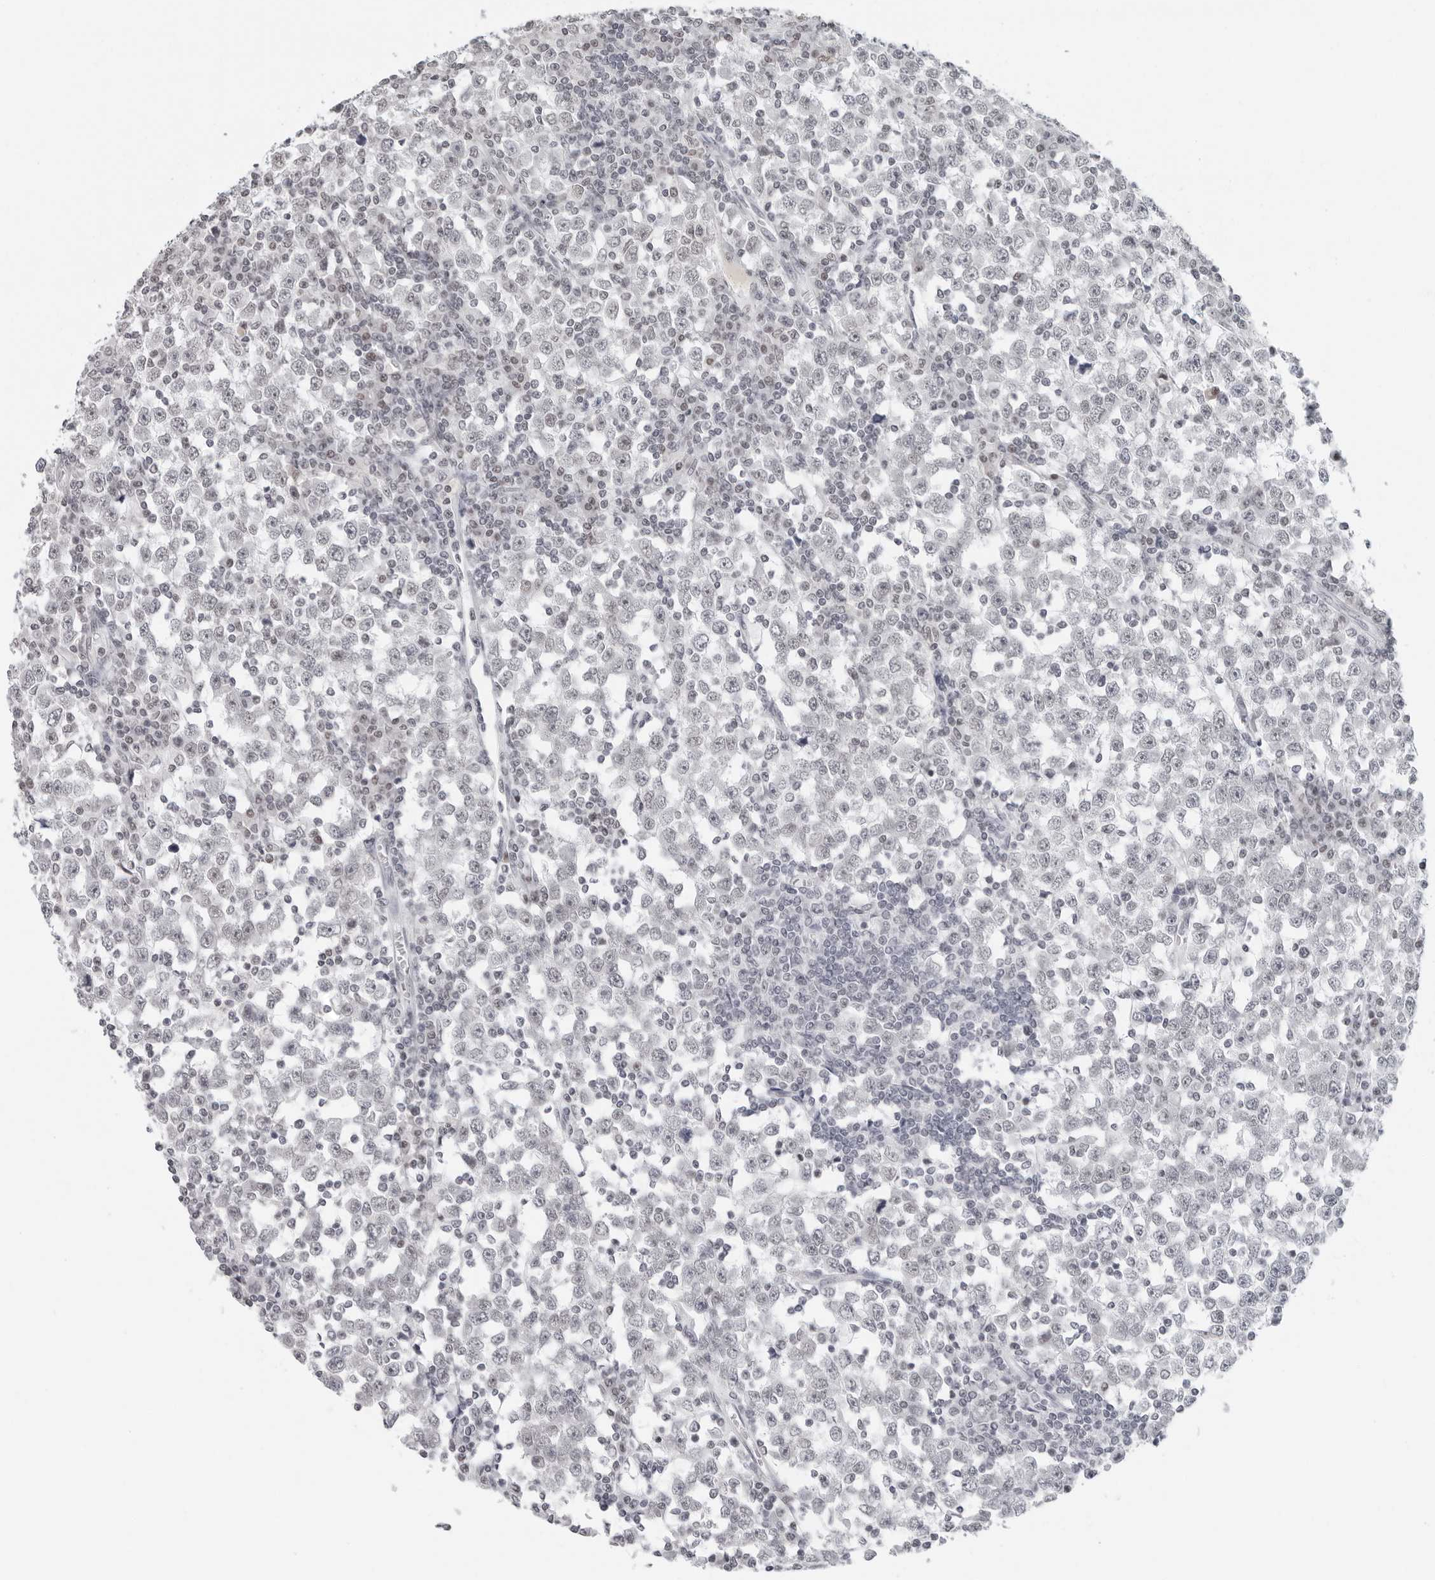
{"staining": {"intensity": "weak", "quantity": "<25%", "location": "nuclear"}, "tissue": "testis cancer", "cell_type": "Tumor cells", "image_type": "cancer", "snomed": [{"axis": "morphology", "description": "Seminoma, NOS"}, {"axis": "topography", "description": "Testis"}], "caption": "The histopathology image exhibits no staining of tumor cells in seminoma (testis).", "gene": "FLG2", "patient": {"sex": "male", "age": 65}}